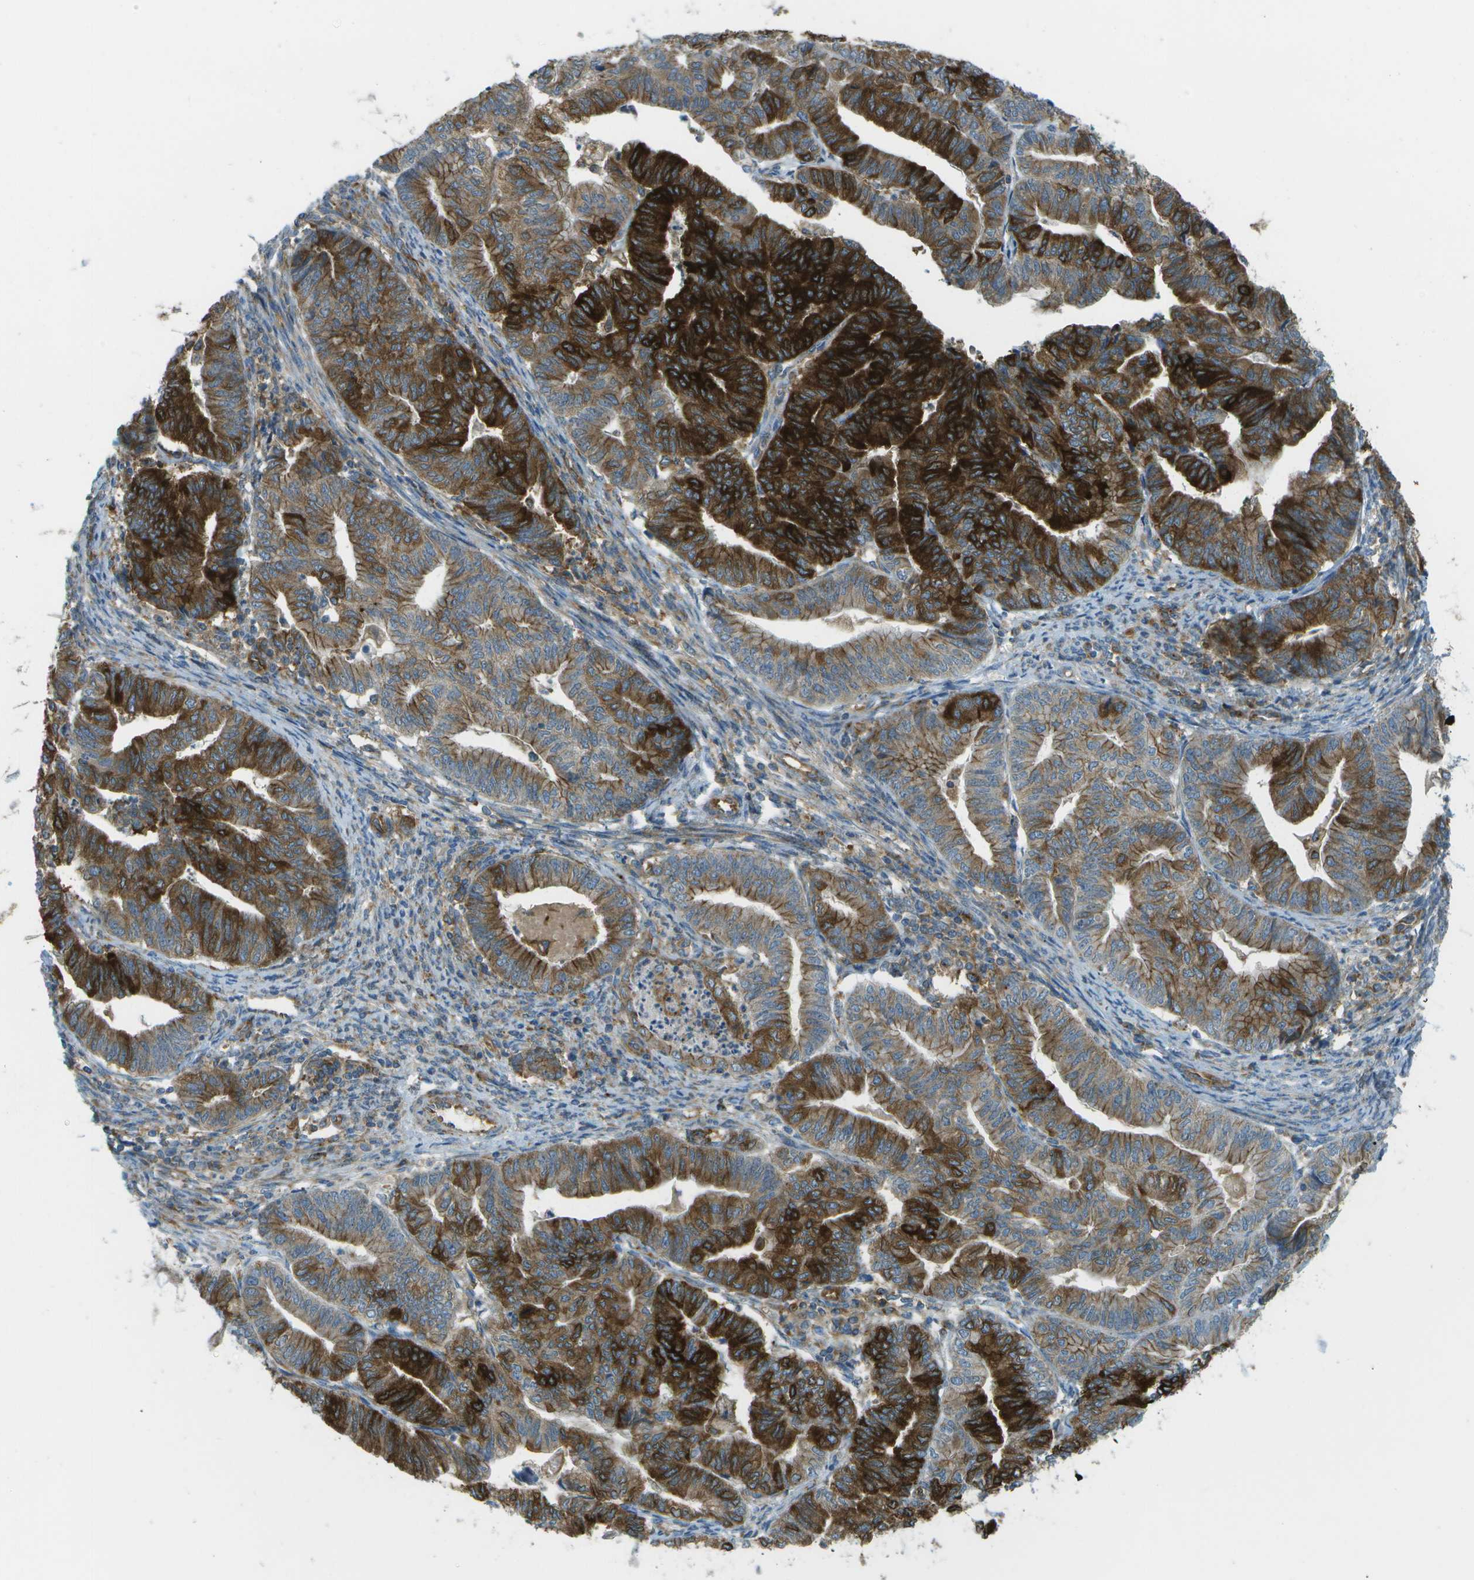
{"staining": {"intensity": "strong", "quantity": ">75%", "location": "cytoplasmic/membranous"}, "tissue": "endometrial cancer", "cell_type": "Tumor cells", "image_type": "cancer", "snomed": [{"axis": "morphology", "description": "Adenocarcinoma, NOS"}, {"axis": "topography", "description": "Endometrium"}], "caption": "Endometrial cancer stained with a protein marker displays strong staining in tumor cells.", "gene": "WNK2", "patient": {"sex": "female", "age": 79}}